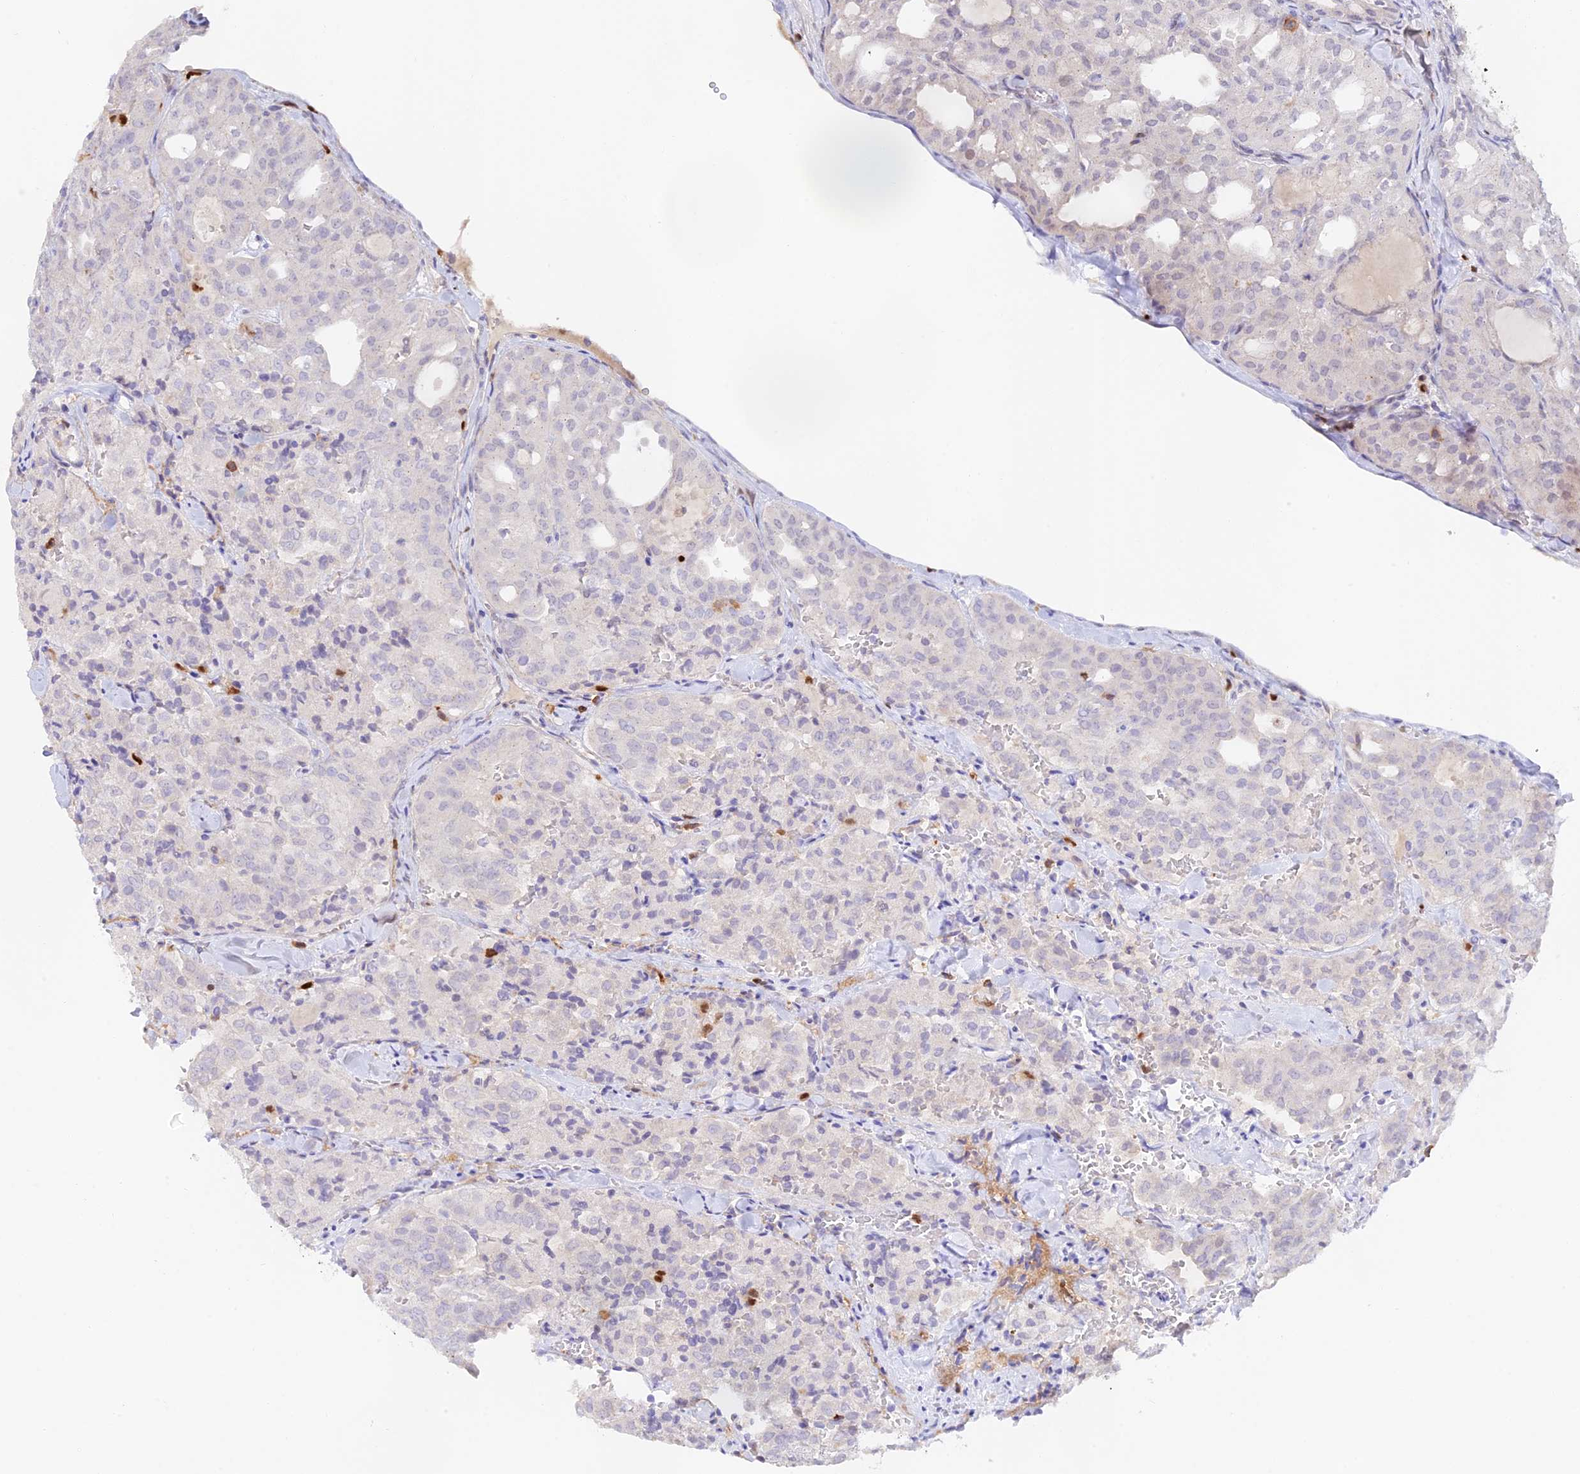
{"staining": {"intensity": "negative", "quantity": "none", "location": "none"}, "tissue": "thyroid cancer", "cell_type": "Tumor cells", "image_type": "cancer", "snomed": [{"axis": "morphology", "description": "Follicular adenoma carcinoma, NOS"}, {"axis": "topography", "description": "Thyroid gland"}], "caption": "DAB immunohistochemical staining of human thyroid cancer (follicular adenoma carcinoma) displays no significant staining in tumor cells.", "gene": "DENND1C", "patient": {"sex": "male", "age": 75}}